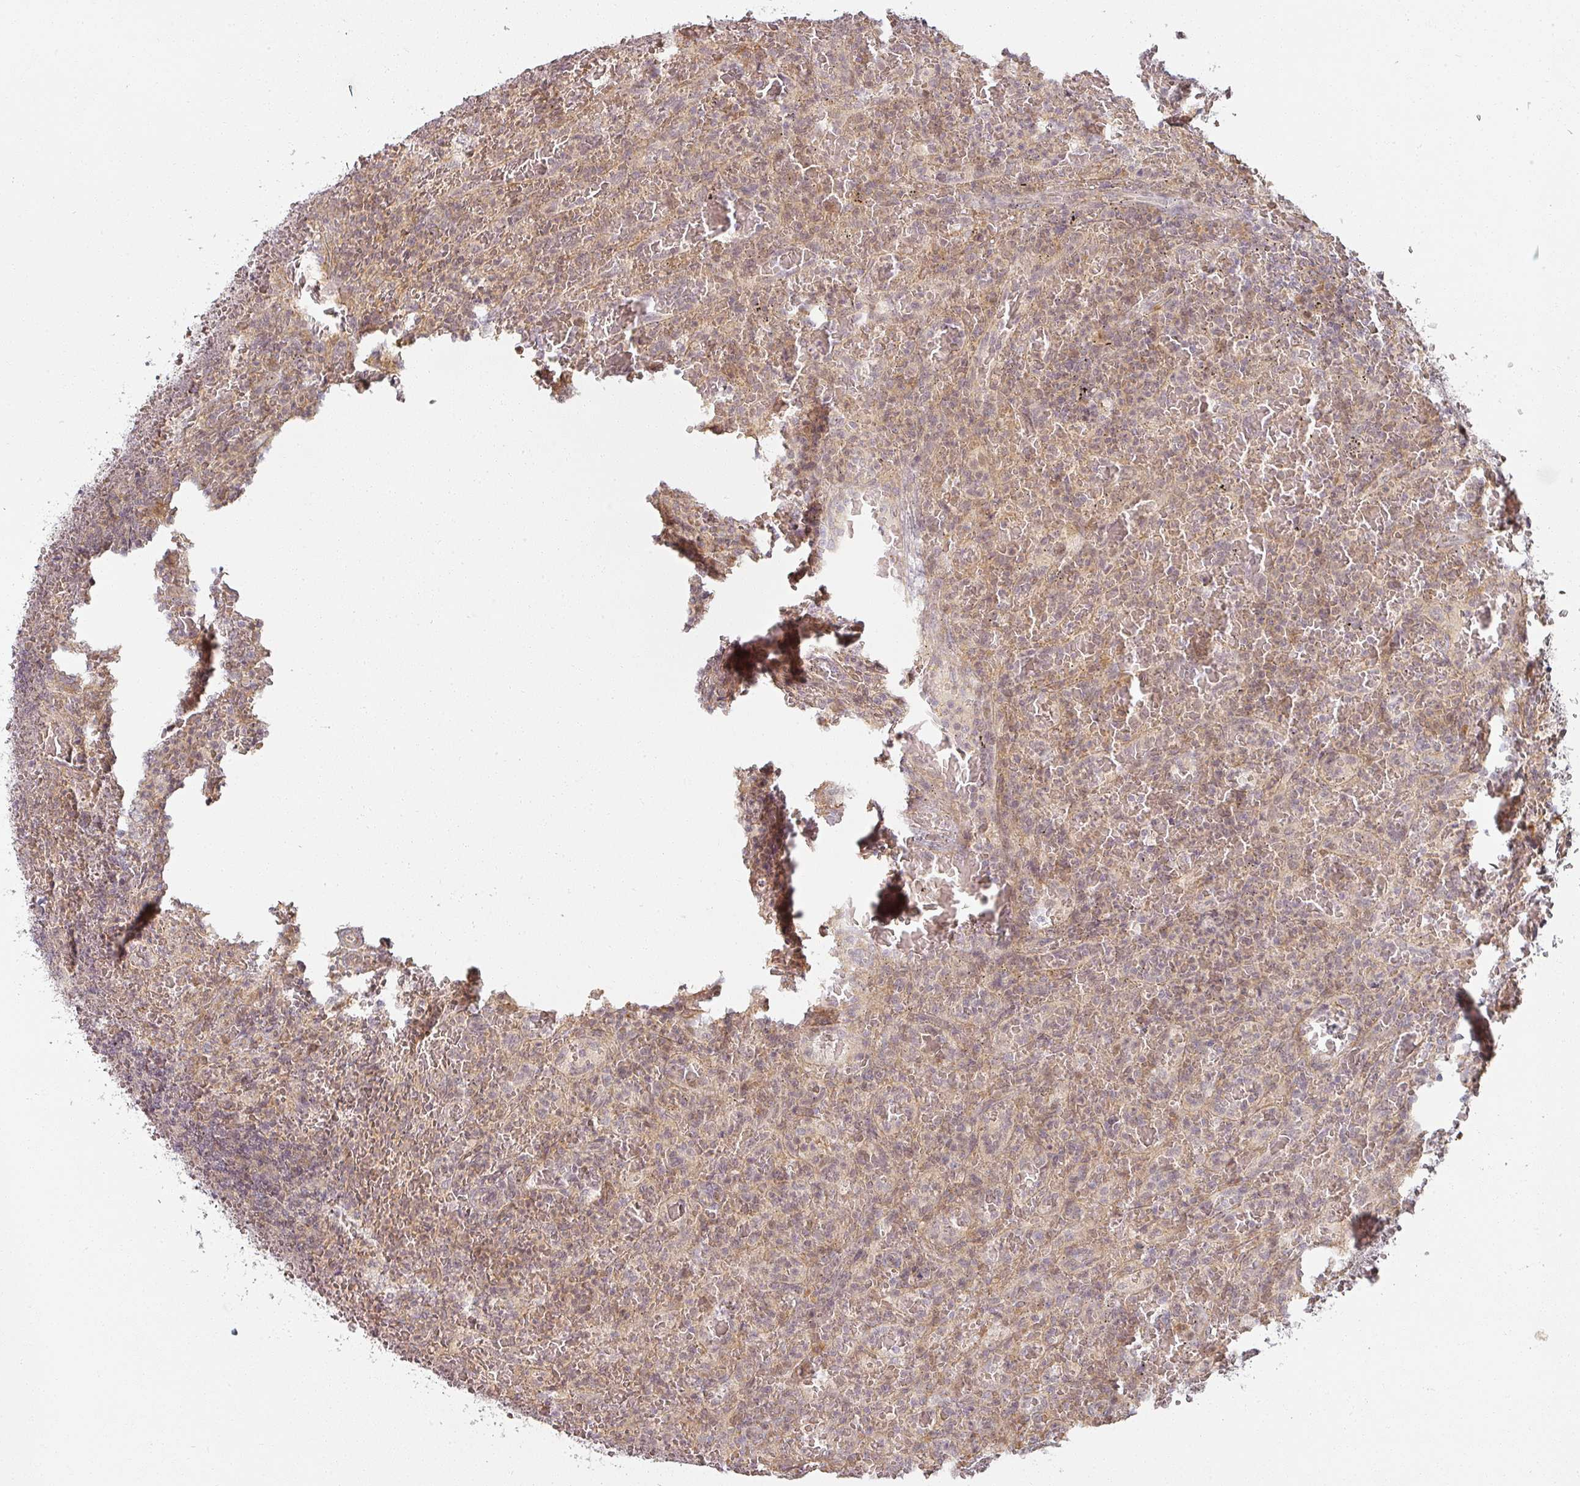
{"staining": {"intensity": "moderate", "quantity": "25%-75%", "location": "cytoplasmic/membranous,nuclear"}, "tissue": "lymphoma", "cell_type": "Tumor cells", "image_type": "cancer", "snomed": [{"axis": "morphology", "description": "Malignant lymphoma, non-Hodgkin's type, Low grade"}, {"axis": "topography", "description": "Spleen"}], "caption": "Low-grade malignant lymphoma, non-Hodgkin's type stained with a protein marker demonstrates moderate staining in tumor cells.", "gene": "MED19", "patient": {"sex": "female", "age": 64}}